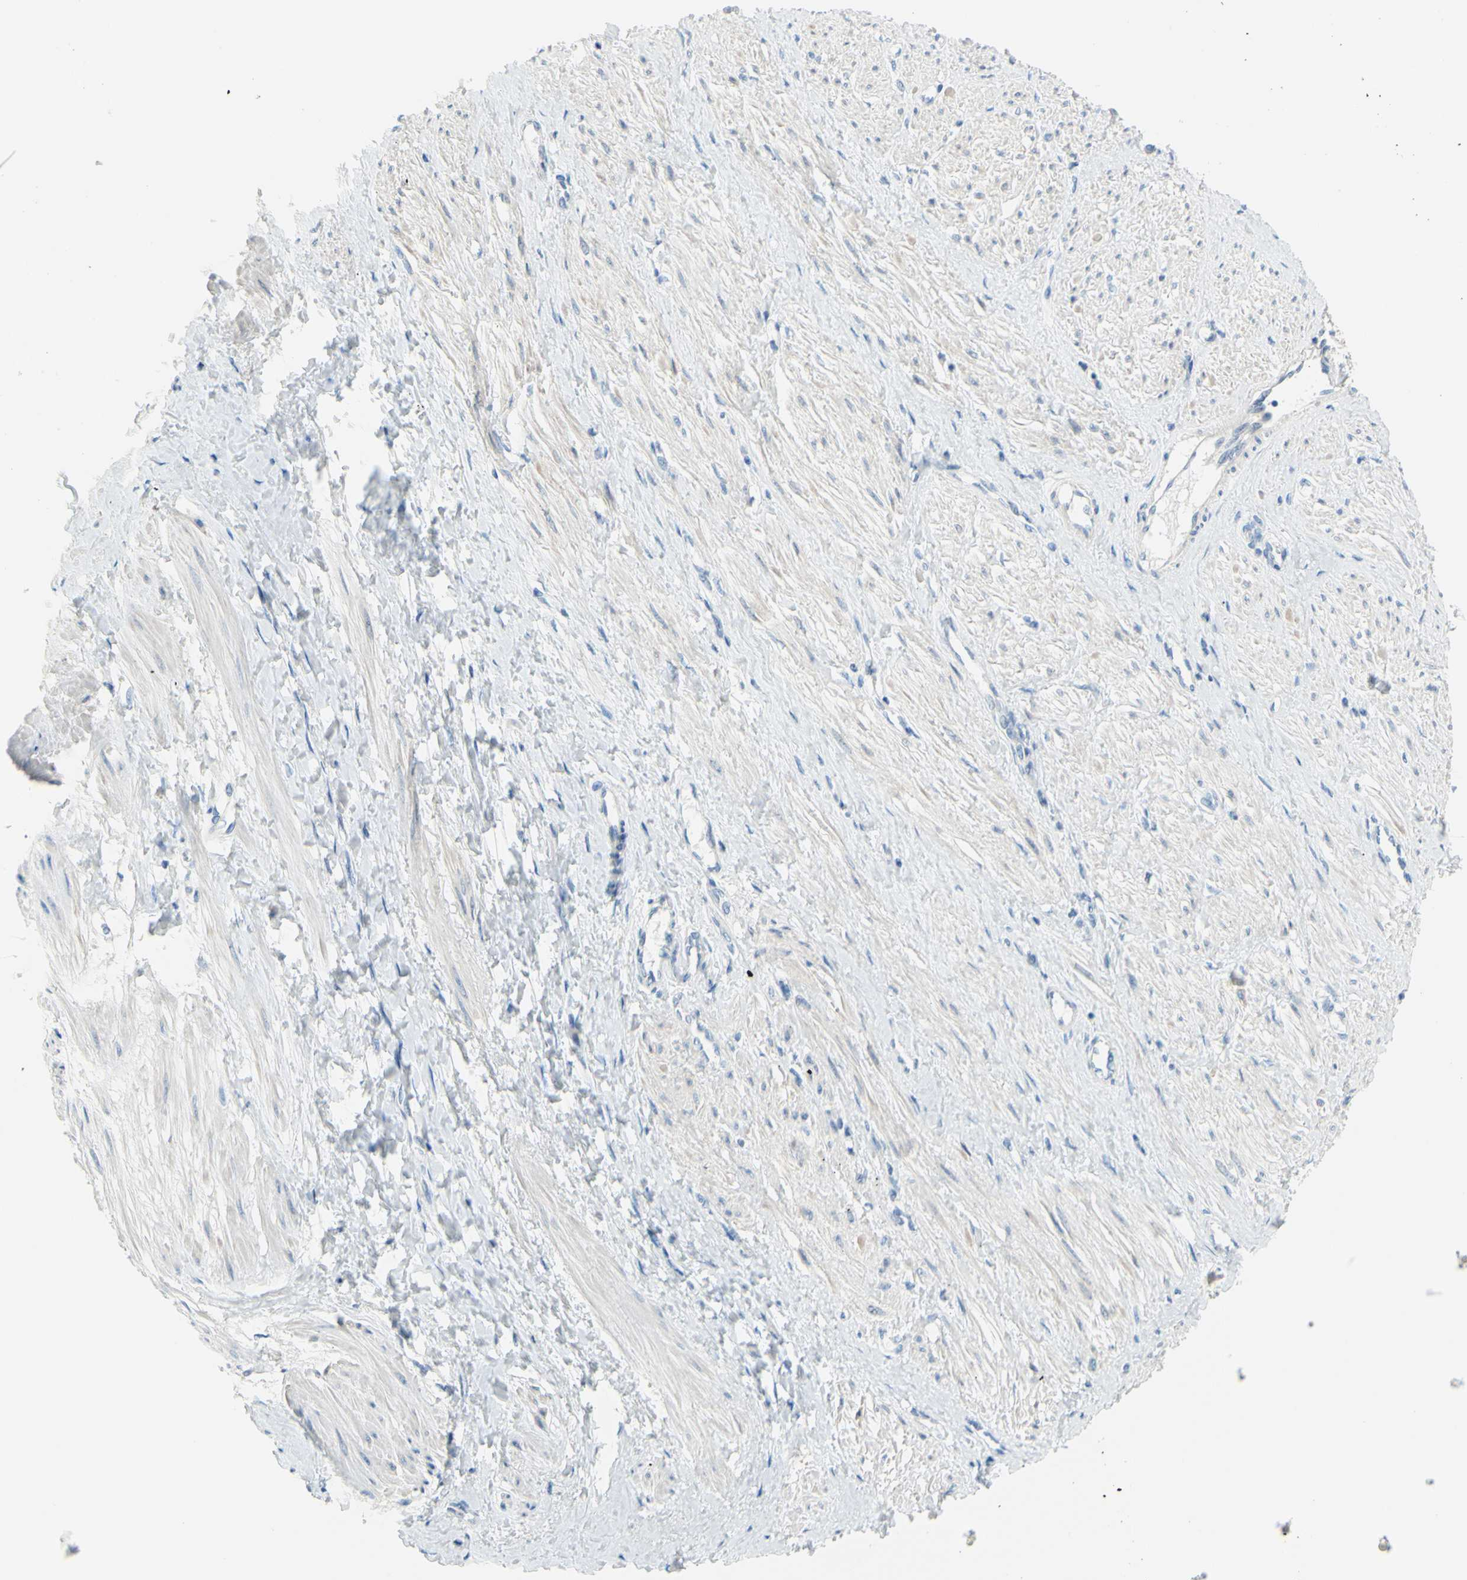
{"staining": {"intensity": "negative", "quantity": "none", "location": "none"}, "tissue": "smooth muscle", "cell_type": "Smooth muscle cells", "image_type": "normal", "snomed": [{"axis": "morphology", "description": "Normal tissue, NOS"}, {"axis": "topography", "description": "Smooth muscle"}, {"axis": "topography", "description": "Uterus"}], "caption": "DAB immunohistochemical staining of benign human smooth muscle reveals no significant expression in smooth muscle cells.", "gene": "SLC1A2", "patient": {"sex": "female", "age": 39}}